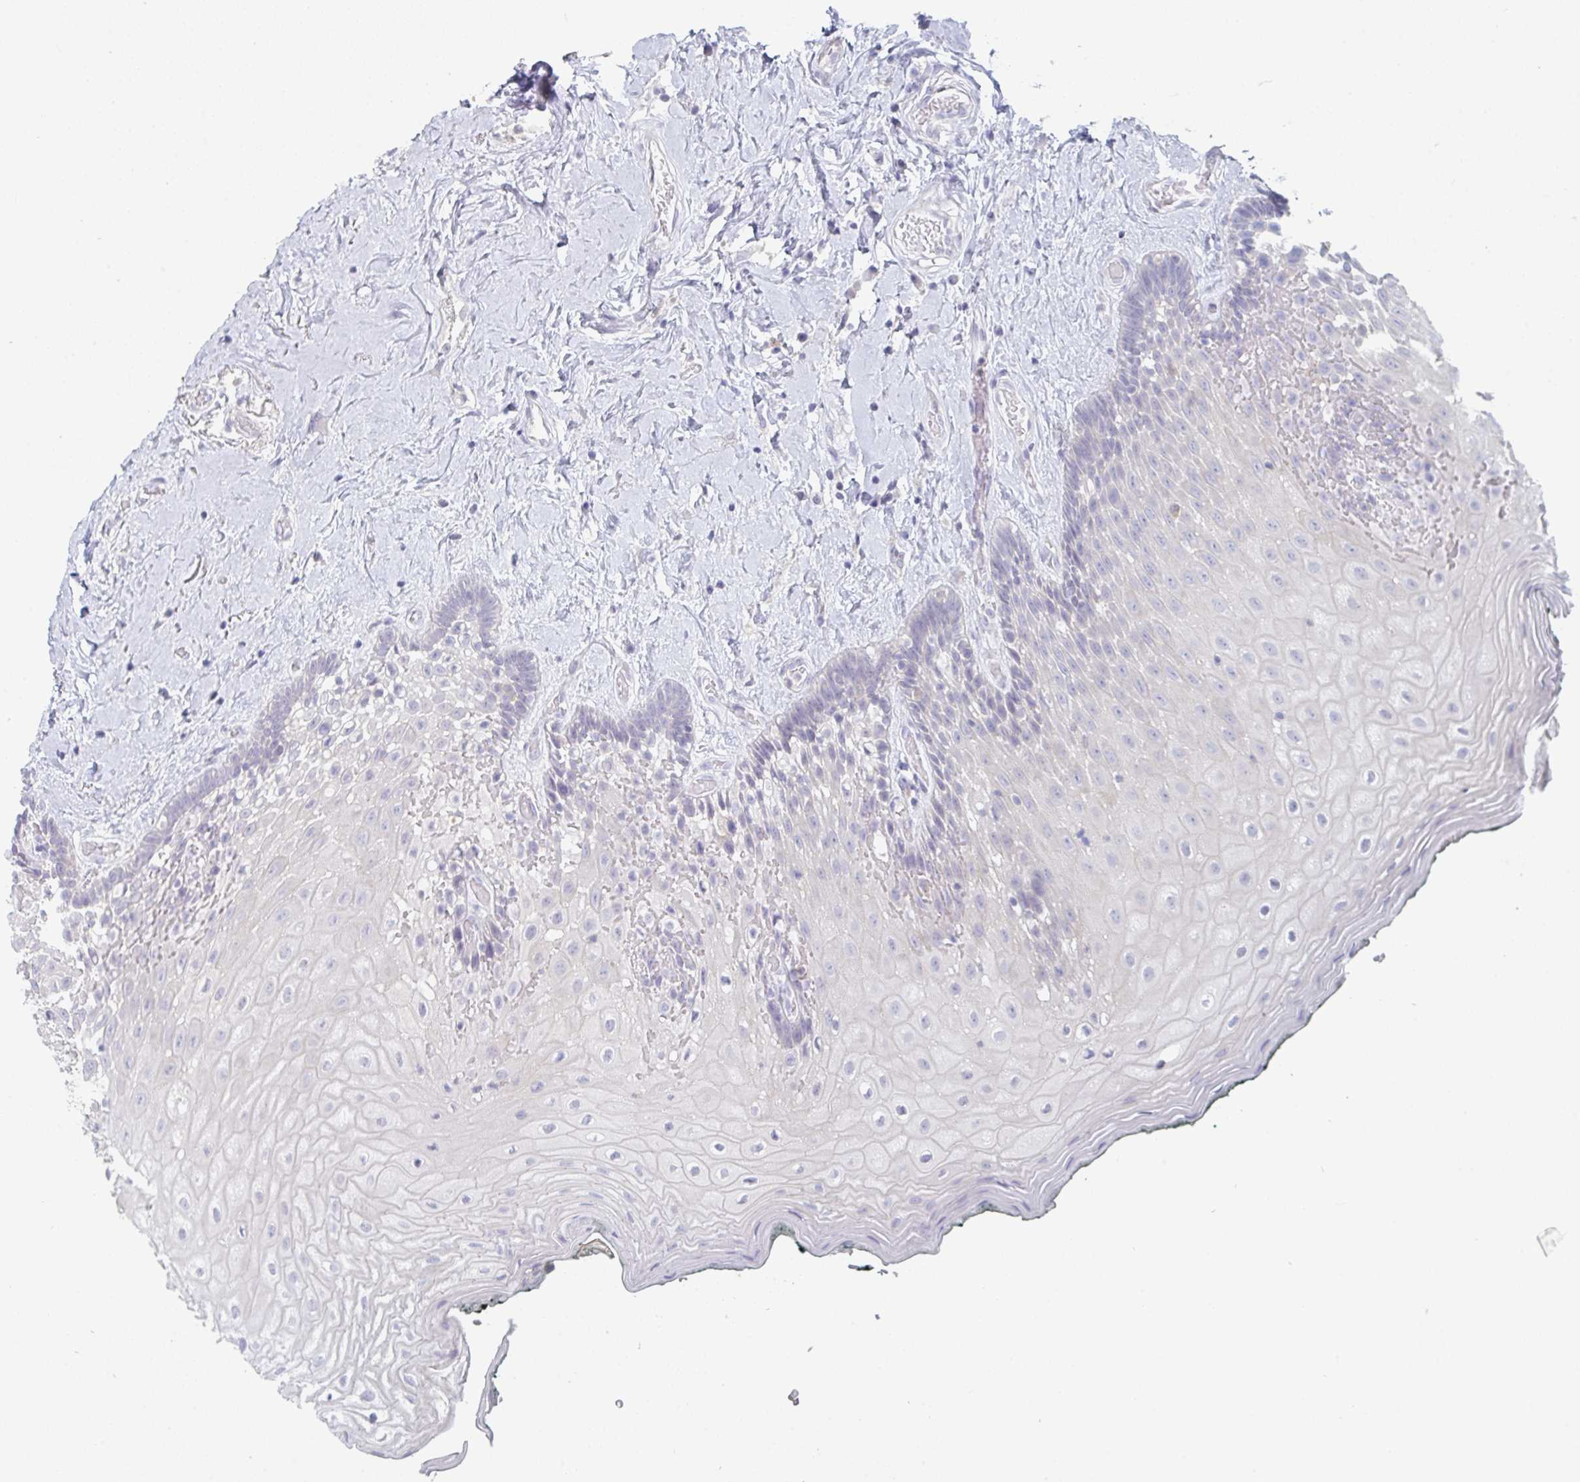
{"staining": {"intensity": "negative", "quantity": "none", "location": "none"}, "tissue": "oral mucosa", "cell_type": "Squamous epithelial cells", "image_type": "normal", "snomed": [{"axis": "morphology", "description": "Normal tissue, NOS"}, {"axis": "morphology", "description": "Squamous cell carcinoma, NOS"}, {"axis": "topography", "description": "Oral tissue"}, {"axis": "topography", "description": "Head-Neck"}], "caption": "Protein analysis of benign oral mucosa displays no significant expression in squamous epithelial cells. (Stains: DAB (3,3'-diaminobenzidine) immunohistochemistry with hematoxylin counter stain, Microscopy: brightfield microscopy at high magnification).", "gene": "PTPRD", "patient": {"sex": "male", "age": 64}}